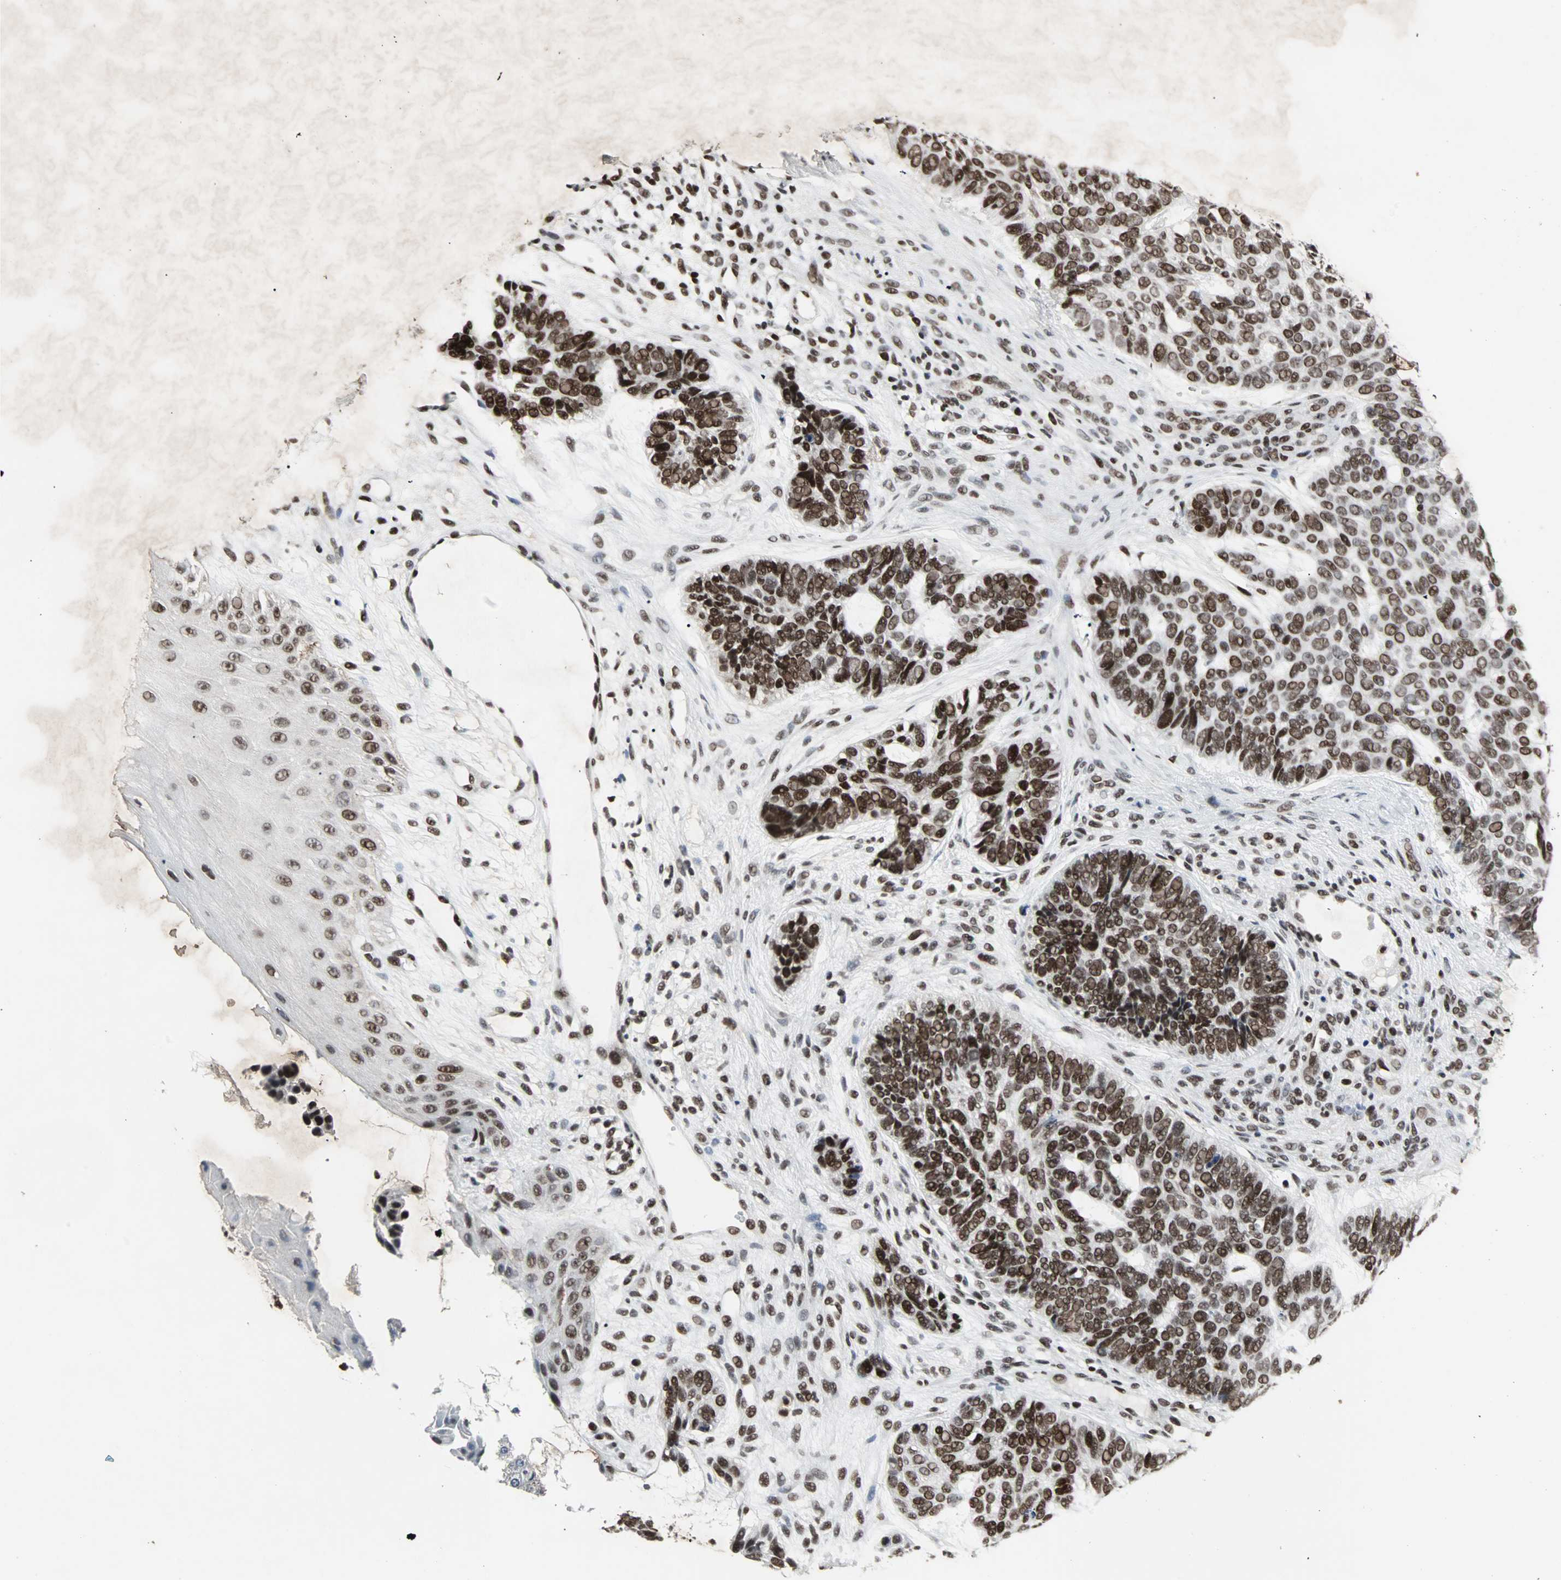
{"staining": {"intensity": "strong", "quantity": ">75%", "location": "nuclear"}, "tissue": "skin cancer", "cell_type": "Tumor cells", "image_type": "cancer", "snomed": [{"axis": "morphology", "description": "Basal cell carcinoma"}, {"axis": "topography", "description": "Skin"}], "caption": "High-magnification brightfield microscopy of skin cancer stained with DAB (brown) and counterstained with hematoxylin (blue). tumor cells exhibit strong nuclear expression is seen in about>75% of cells.", "gene": "PNKP", "patient": {"sex": "male", "age": 87}}